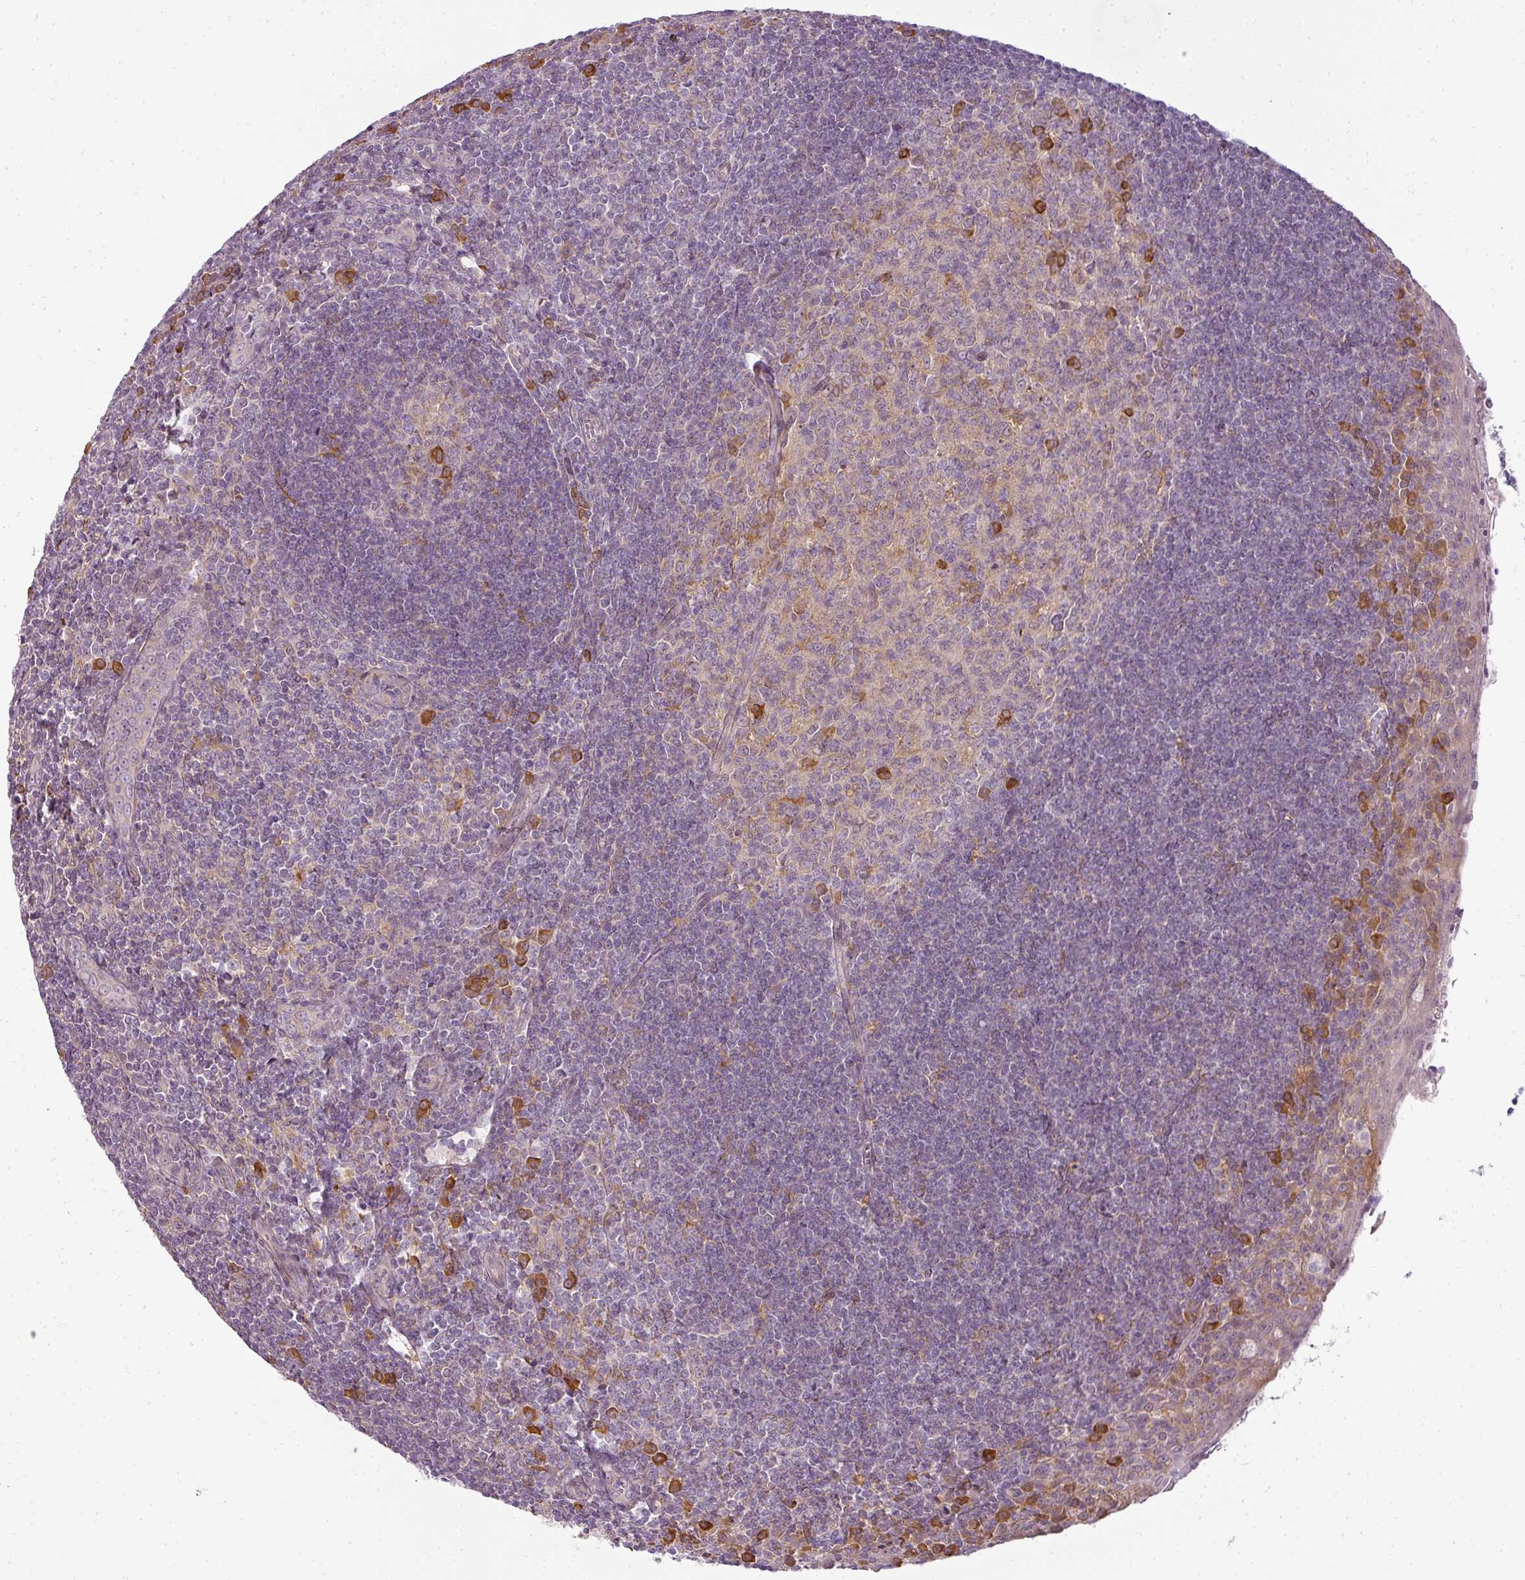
{"staining": {"intensity": "weak", "quantity": ">75%", "location": "cytoplasmic/membranous"}, "tissue": "tonsil", "cell_type": "Germinal center cells", "image_type": "normal", "snomed": [{"axis": "morphology", "description": "Normal tissue, NOS"}, {"axis": "topography", "description": "Tonsil"}], "caption": "Immunohistochemical staining of benign tonsil reveals >75% levels of weak cytoplasmic/membranous protein staining in approximately >75% of germinal center cells. The protein of interest is stained brown, and the nuclei are stained in blue (DAB IHC with brightfield microscopy, high magnification).", "gene": "LY75", "patient": {"sex": "male", "age": 27}}